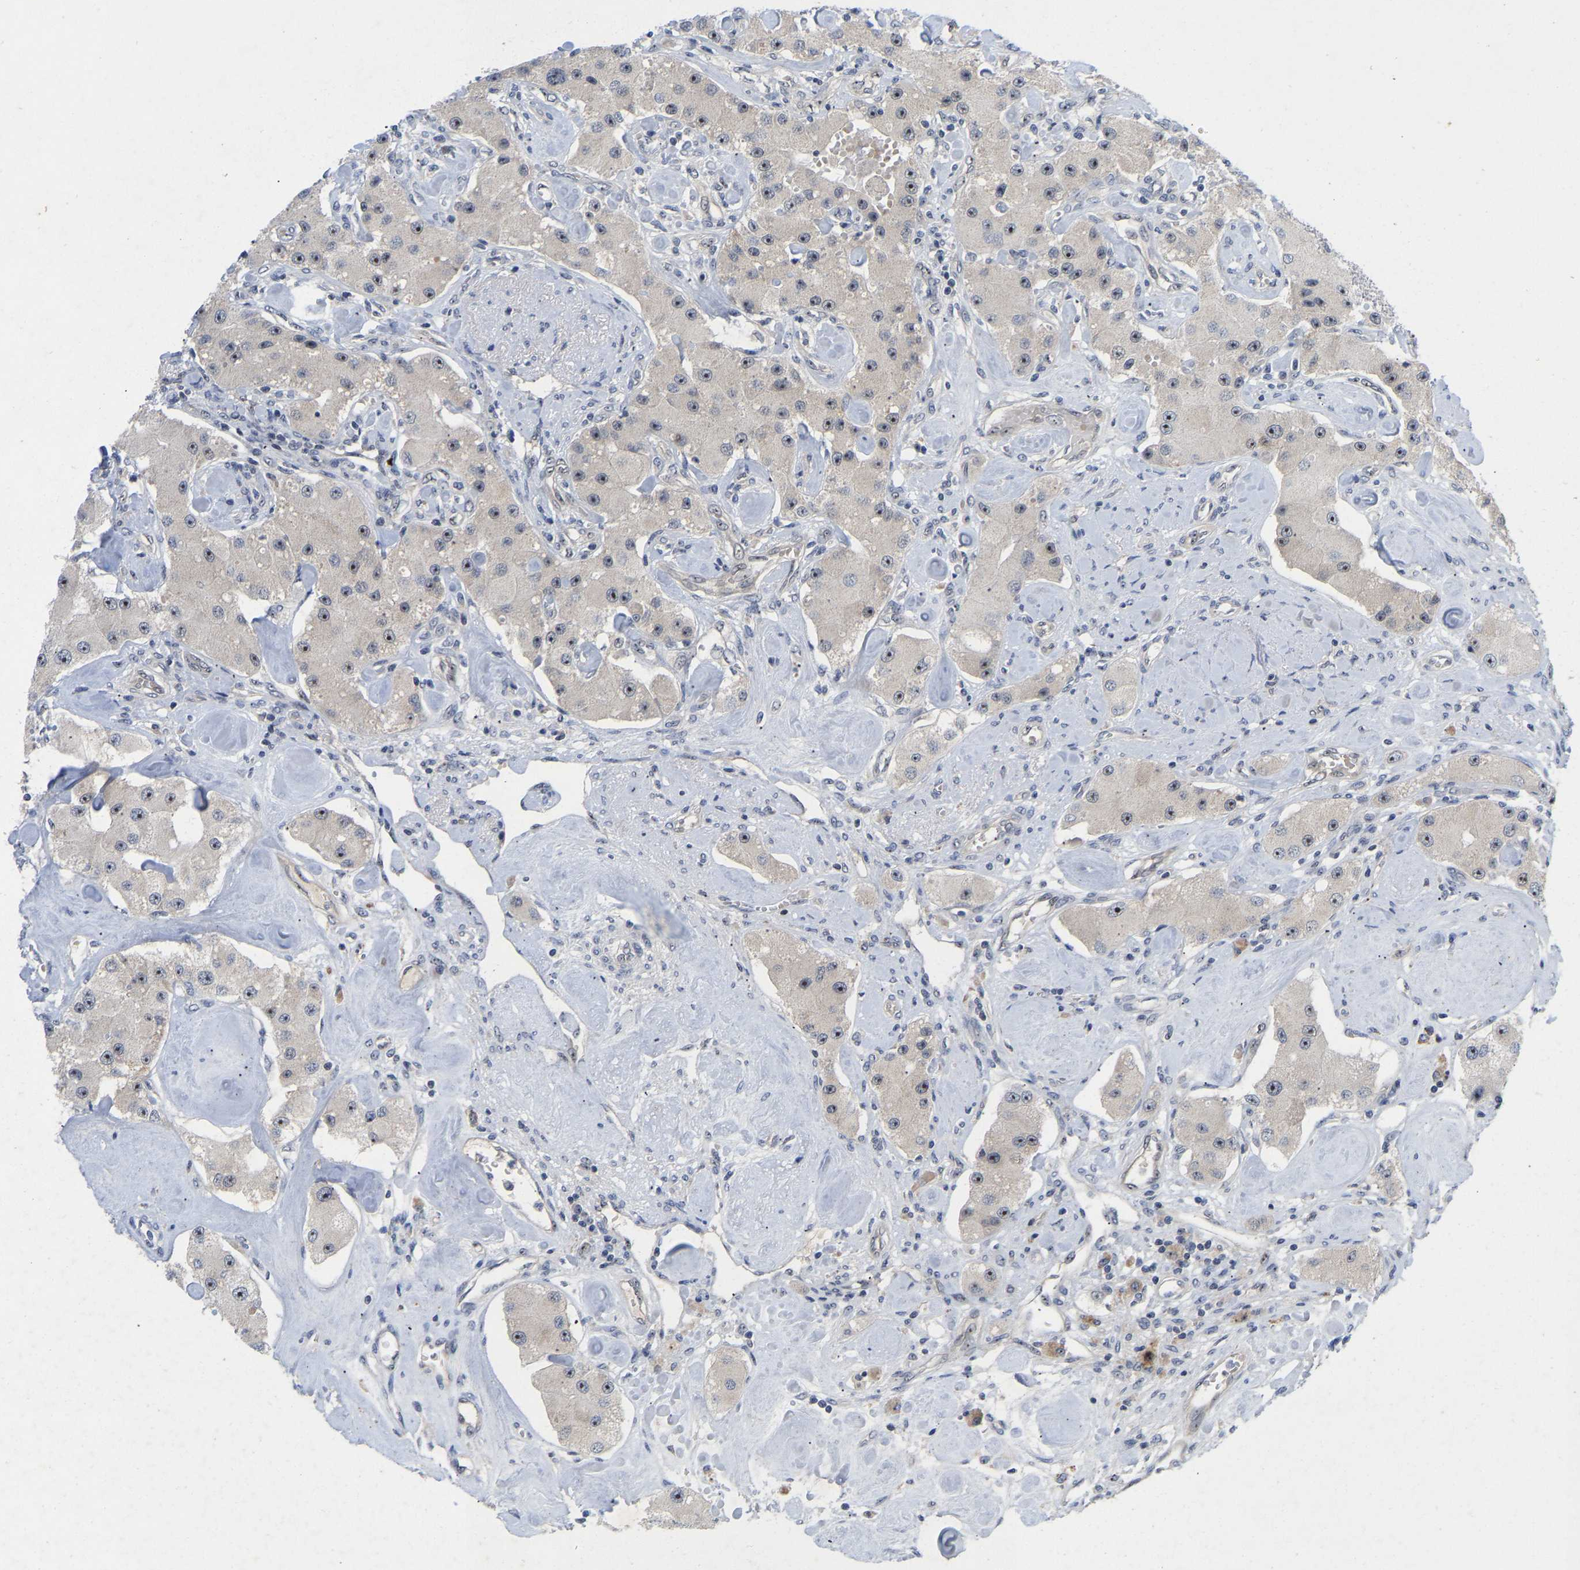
{"staining": {"intensity": "negative", "quantity": "none", "location": "none"}, "tissue": "carcinoid", "cell_type": "Tumor cells", "image_type": "cancer", "snomed": [{"axis": "morphology", "description": "Carcinoid, malignant, NOS"}, {"axis": "topography", "description": "Pancreas"}], "caption": "Human malignant carcinoid stained for a protein using IHC shows no staining in tumor cells.", "gene": "NLE1", "patient": {"sex": "male", "age": 41}}